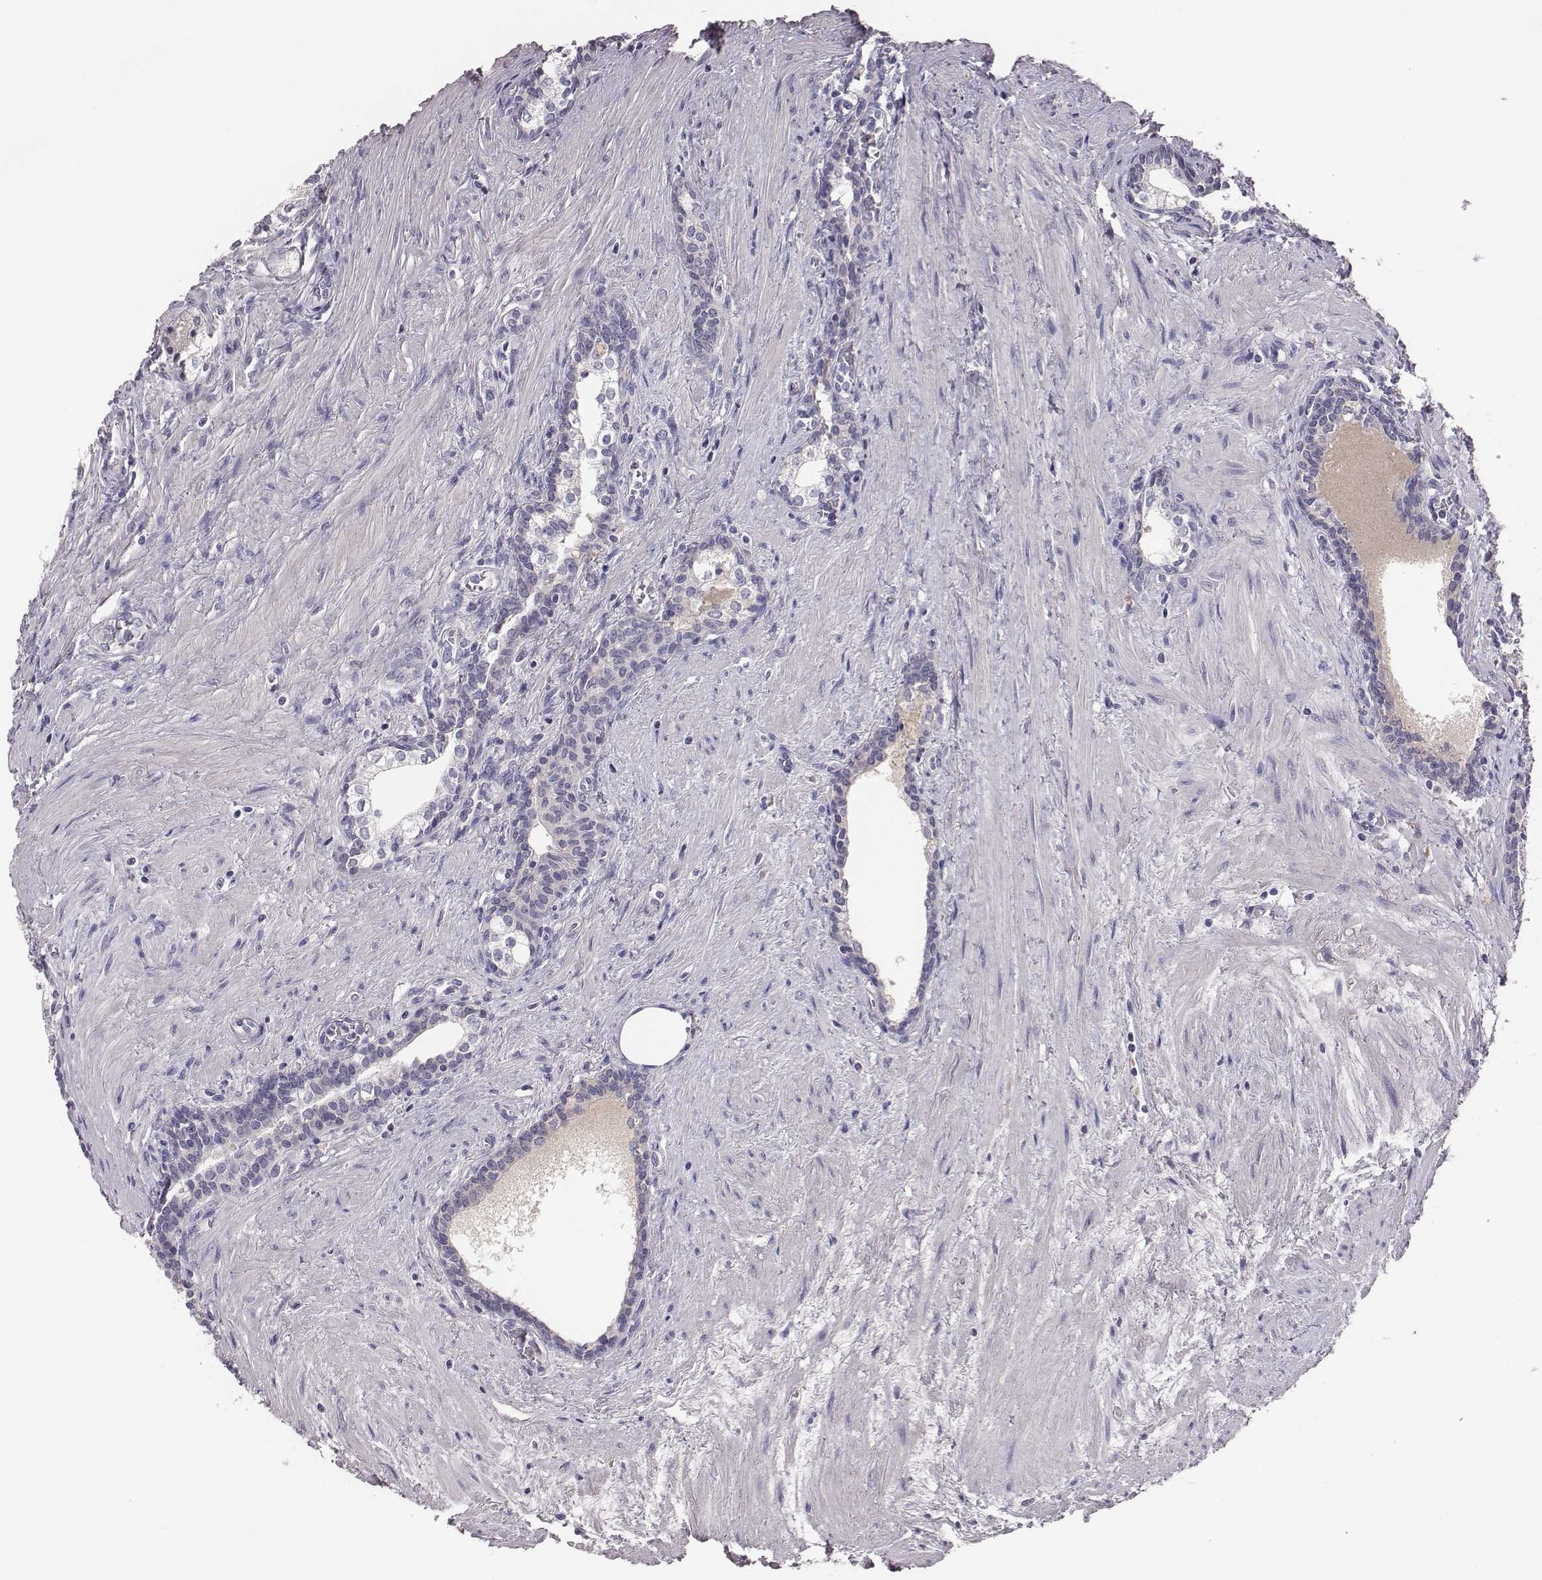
{"staining": {"intensity": "negative", "quantity": "none", "location": "none"}, "tissue": "prostate cancer", "cell_type": "Tumor cells", "image_type": "cancer", "snomed": [{"axis": "morphology", "description": "Adenocarcinoma, NOS"}, {"axis": "morphology", "description": "Adenocarcinoma, High grade"}, {"axis": "topography", "description": "Prostate"}], "caption": "Immunohistochemistry (IHC) histopathology image of neoplastic tissue: prostate cancer stained with DAB (3,3'-diaminobenzidine) demonstrates no significant protein positivity in tumor cells. (DAB (3,3'-diaminobenzidine) immunohistochemistry with hematoxylin counter stain).", "gene": "EN1", "patient": {"sex": "male", "age": 61}}